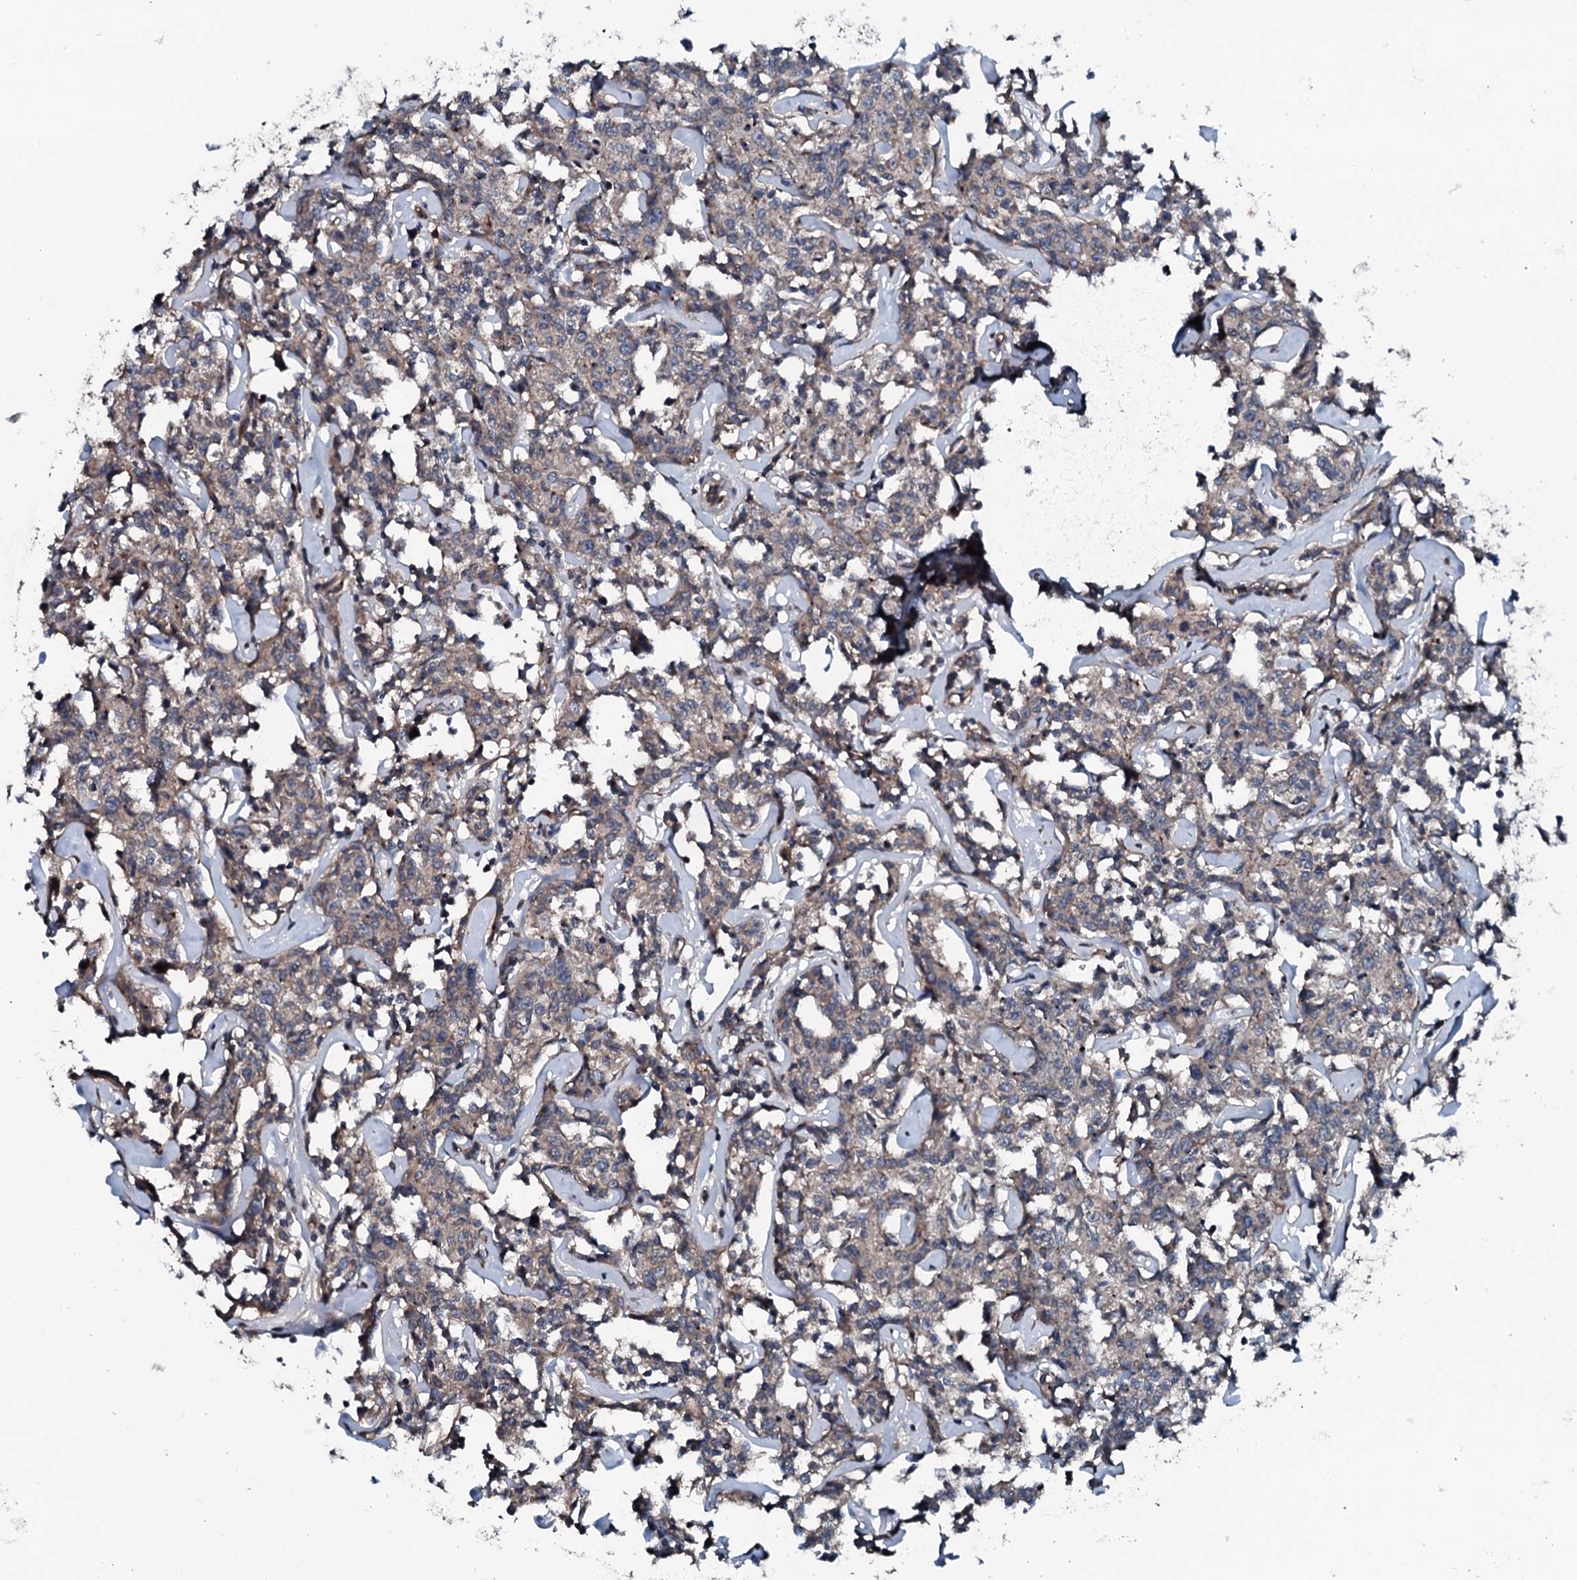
{"staining": {"intensity": "weak", "quantity": ">75%", "location": "cytoplasmic/membranous"}, "tissue": "lymphoma", "cell_type": "Tumor cells", "image_type": "cancer", "snomed": [{"axis": "morphology", "description": "Malignant lymphoma, non-Hodgkin's type, Low grade"}, {"axis": "topography", "description": "Small intestine"}], "caption": "Human malignant lymphoma, non-Hodgkin's type (low-grade) stained with a brown dye shows weak cytoplasmic/membranous positive expression in approximately >75% of tumor cells.", "gene": "TRIM7", "patient": {"sex": "female", "age": 59}}